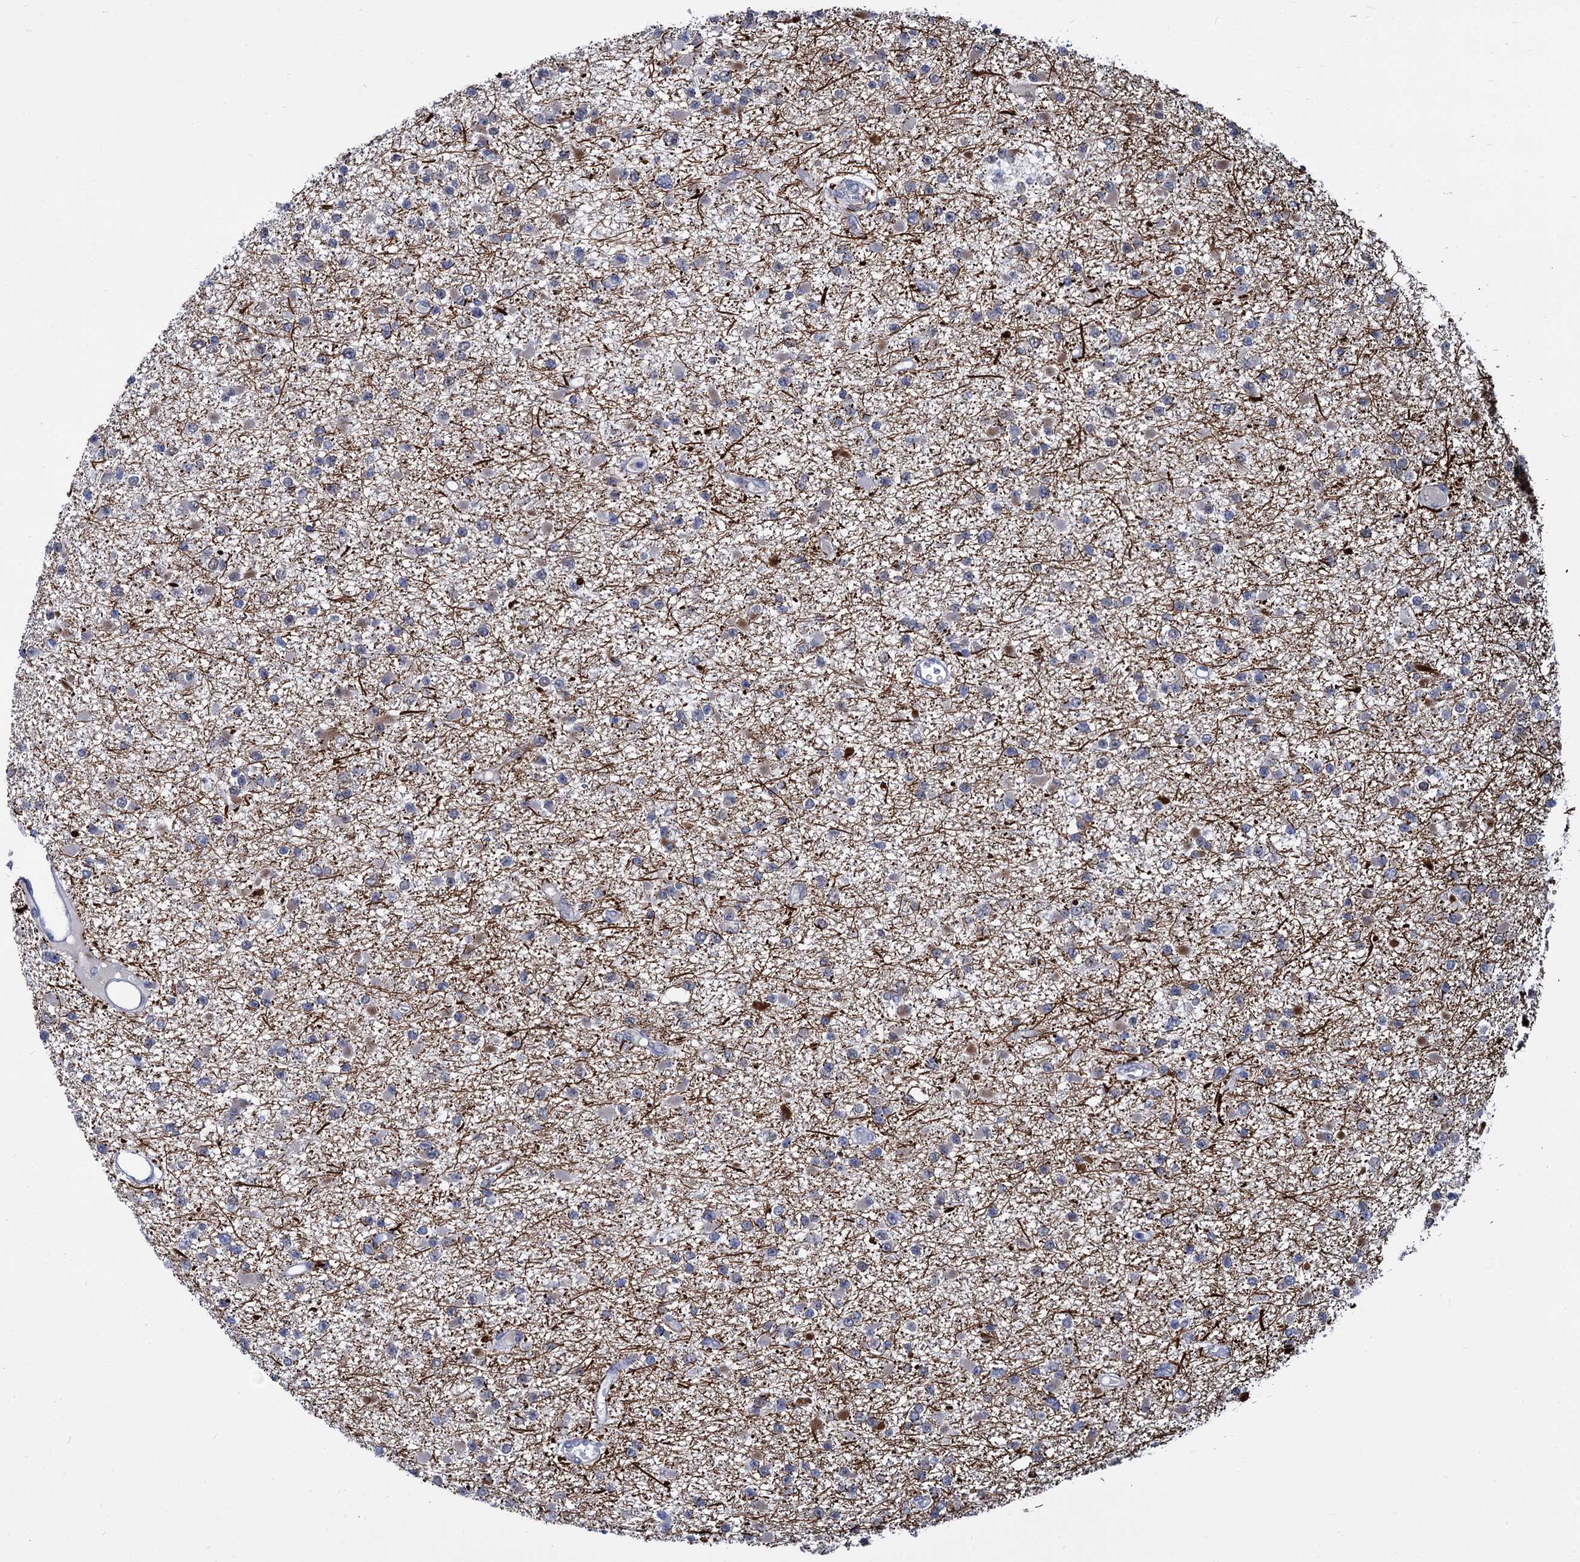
{"staining": {"intensity": "negative", "quantity": "none", "location": "none"}, "tissue": "glioma", "cell_type": "Tumor cells", "image_type": "cancer", "snomed": [{"axis": "morphology", "description": "Glioma, malignant, Low grade"}, {"axis": "topography", "description": "Brain"}], "caption": "The immunohistochemistry (IHC) photomicrograph has no significant expression in tumor cells of glioma tissue.", "gene": "PSMD4", "patient": {"sex": "female", "age": 22}}